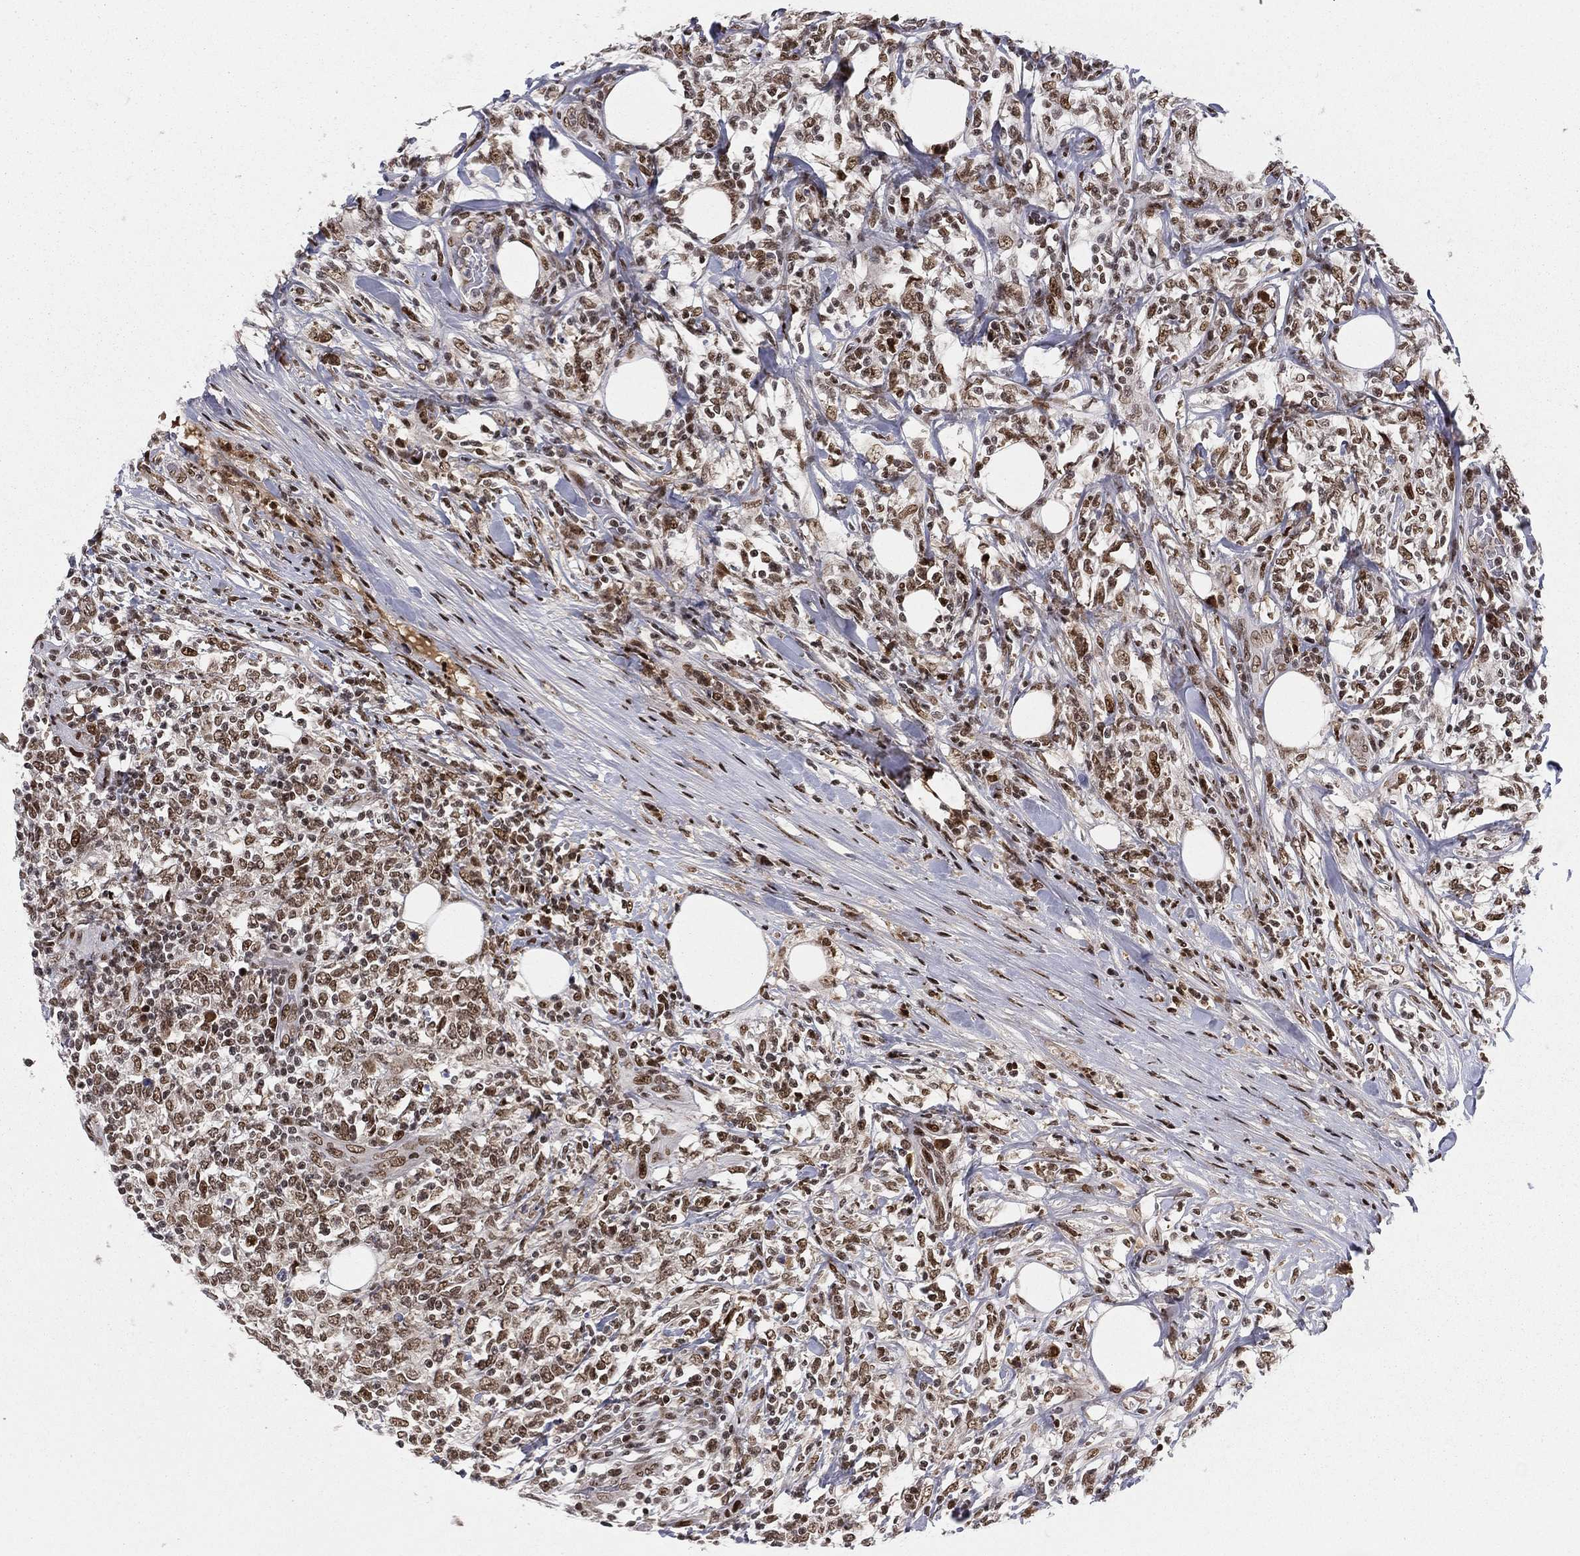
{"staining": {"intensity": "moderate", "quantity": ">75%", "location": "nuclear"}, "tissue": "lymphoma", "cell_type": "Tumor cells", "image_type": "cancer", "snomed": [{"axis": "morphology", "description": "Malignant lymphoma, non-Hodgkin's type, High grade"}, {"axis": "topography", "description": "Lymph node"}], "caption": "Tumor cells display moderate nuclear positivity in about >75% of cells in lymphoma. The staining was performed using DAB to visualize the protein expression in brown, while the nuclei were stained in blue with hematoxylin (Magnification: 20x).", "gene": "RTF1", "patient": {"sex": "female", "age": 84}}